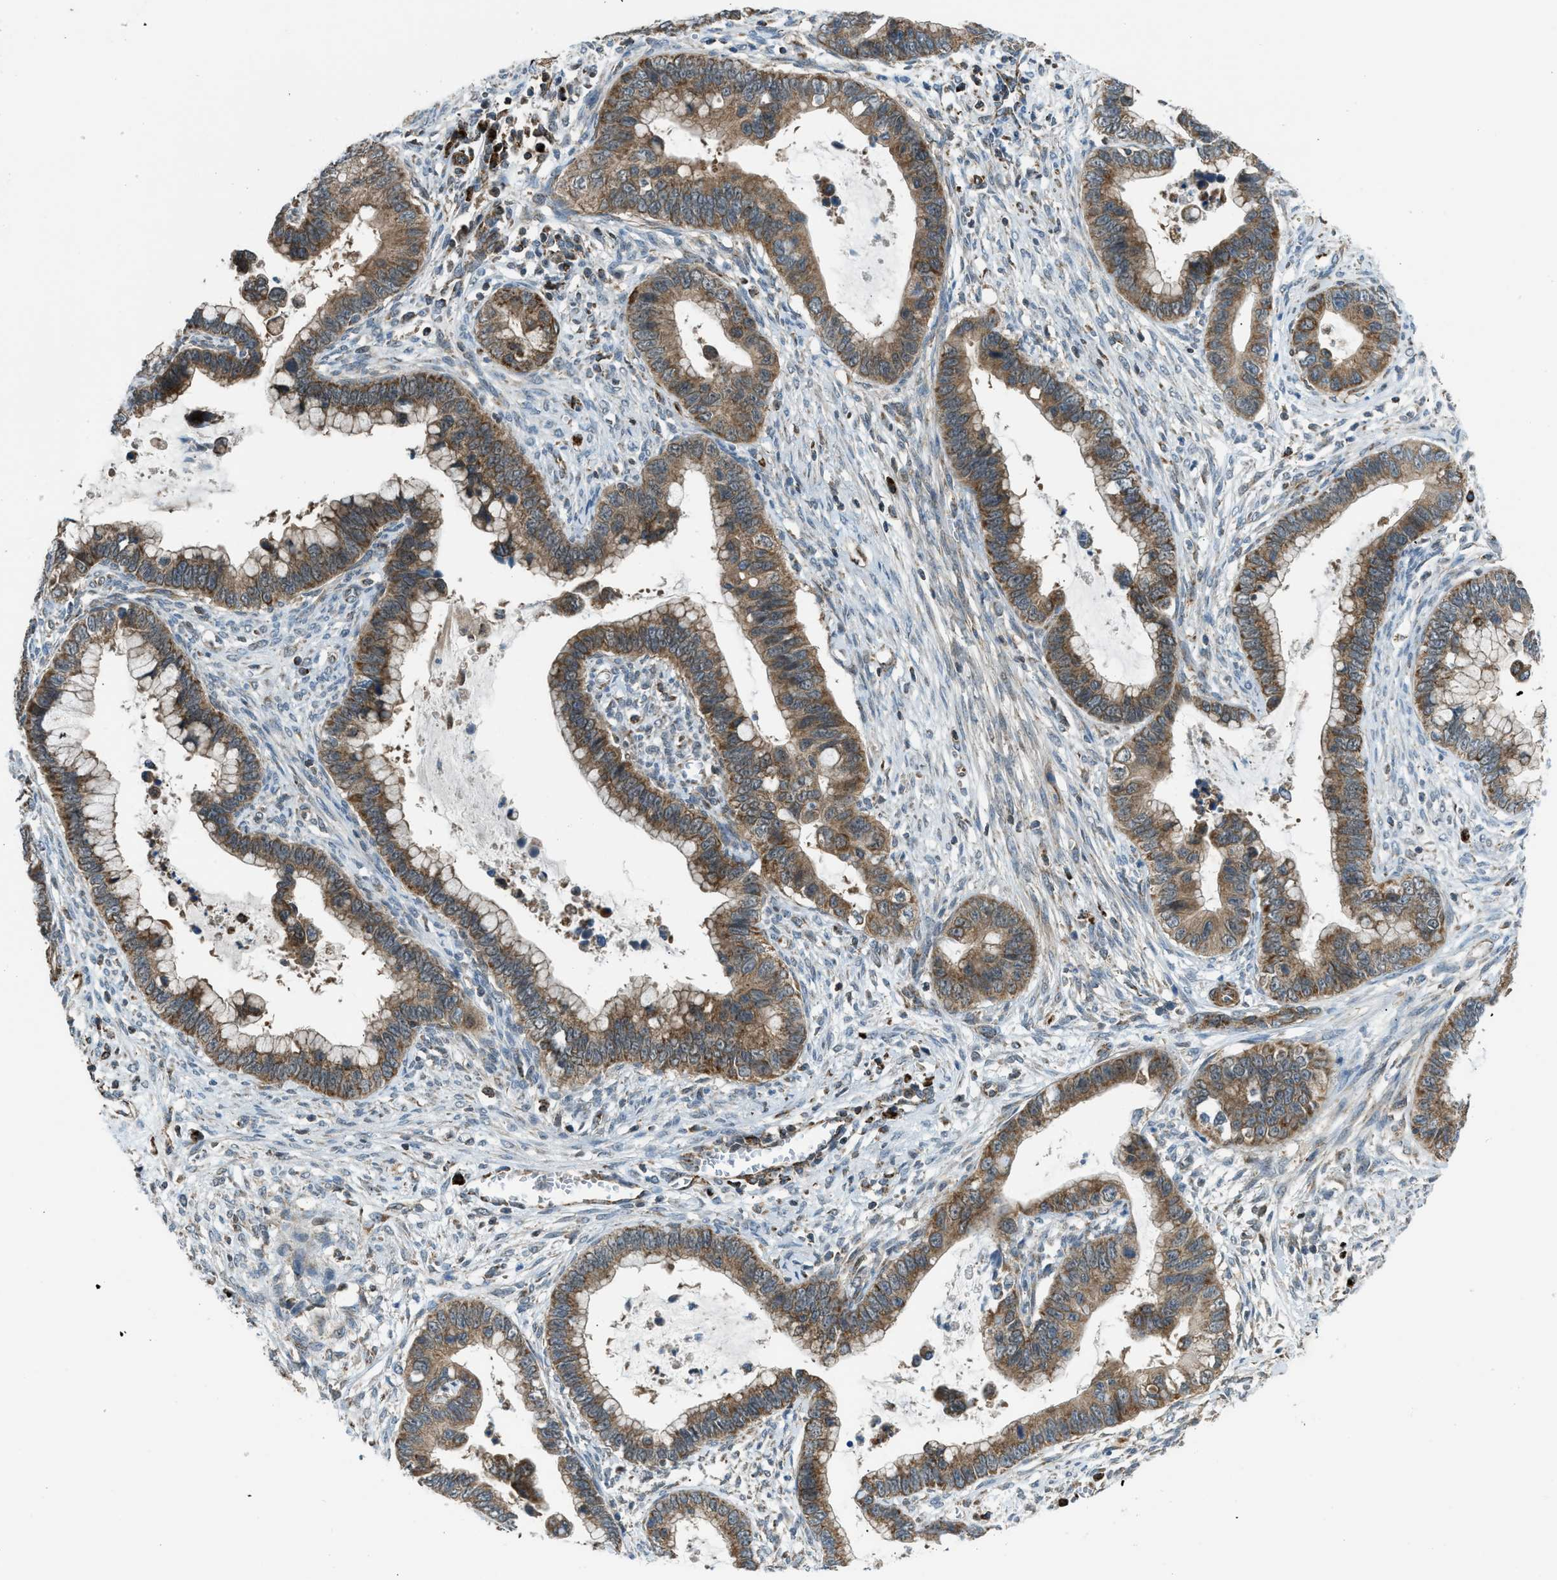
{"staining": {"intensity": "moderate", "quantity": ">75%", "location": "cytoplasmic/membranous"}, "tissue": "cervical cancer", "cell_type": "Tumor cells", "image_type": "cancer", "snomed": [{"axis": "morphology", "description": "Adenocarcinoma, NOS"}, {"axis": "topography", "description": "Cervix"}], "caption": "This image exhibits cervical adenocarcinoma stained with immunohistochemistry (IHC) to label a protein in brown. The cytoplasmic/membranous of tumor cells show moderate positivity for the protein. Nuclei are counter-stained blue.", "gene": "SESN2", "patient": {"sex": "female", "age": 44}}